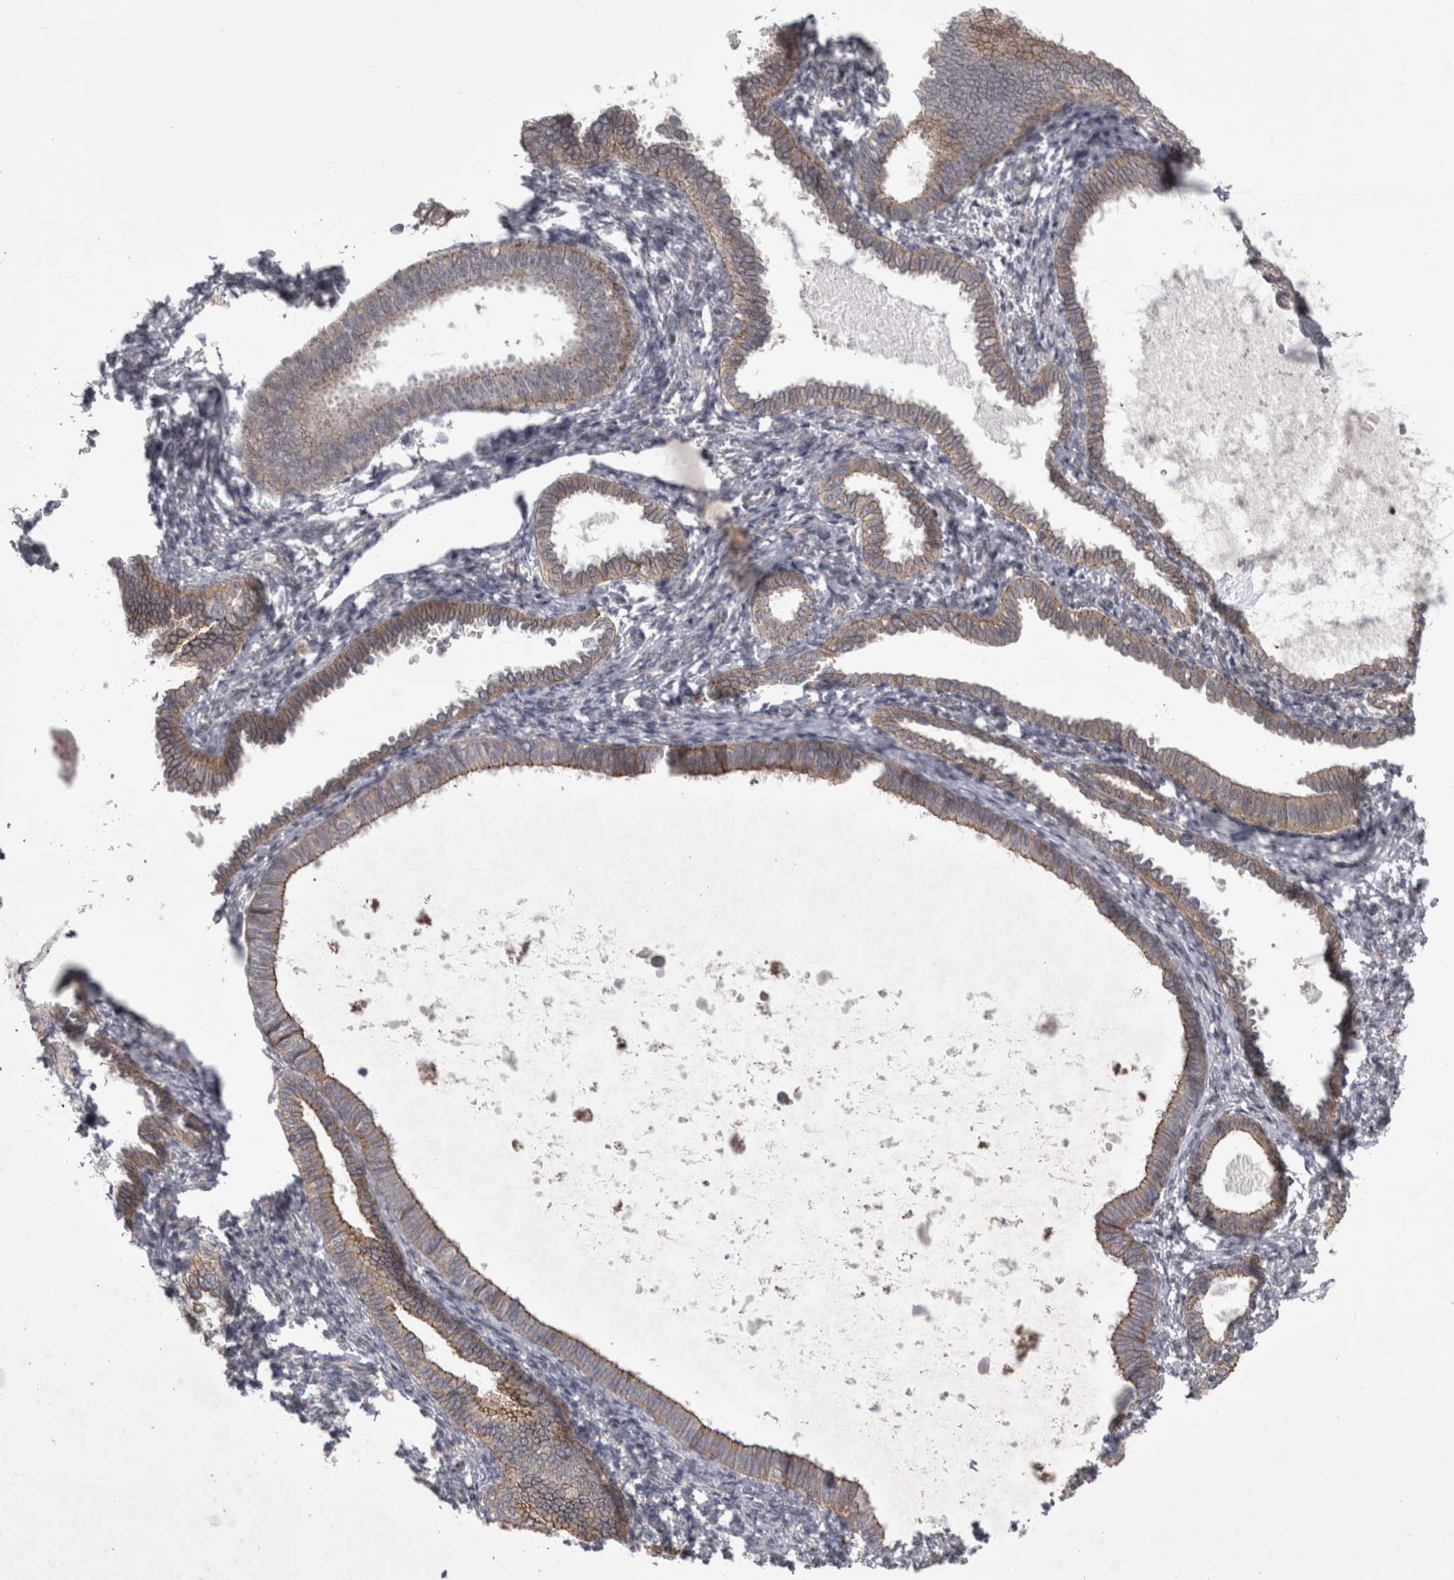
{"staining": {"intensity": "negative", "quantity": "none", "location": "none"}, "tissue": "endometrium", "cell_type": "Cells in endometrial stroma", "image_type": "normal", "snomed": [{"axis": "morphology", "description": "Normal tissue, NOS"}, {"axis": "topography", "description": "Endometrium"}], "caption": "Image shows no protein positivity in cells in endometrial stroma of normal endometrium.", "gene": "NENF", "patient": {"sex": "female", "age": 77}}